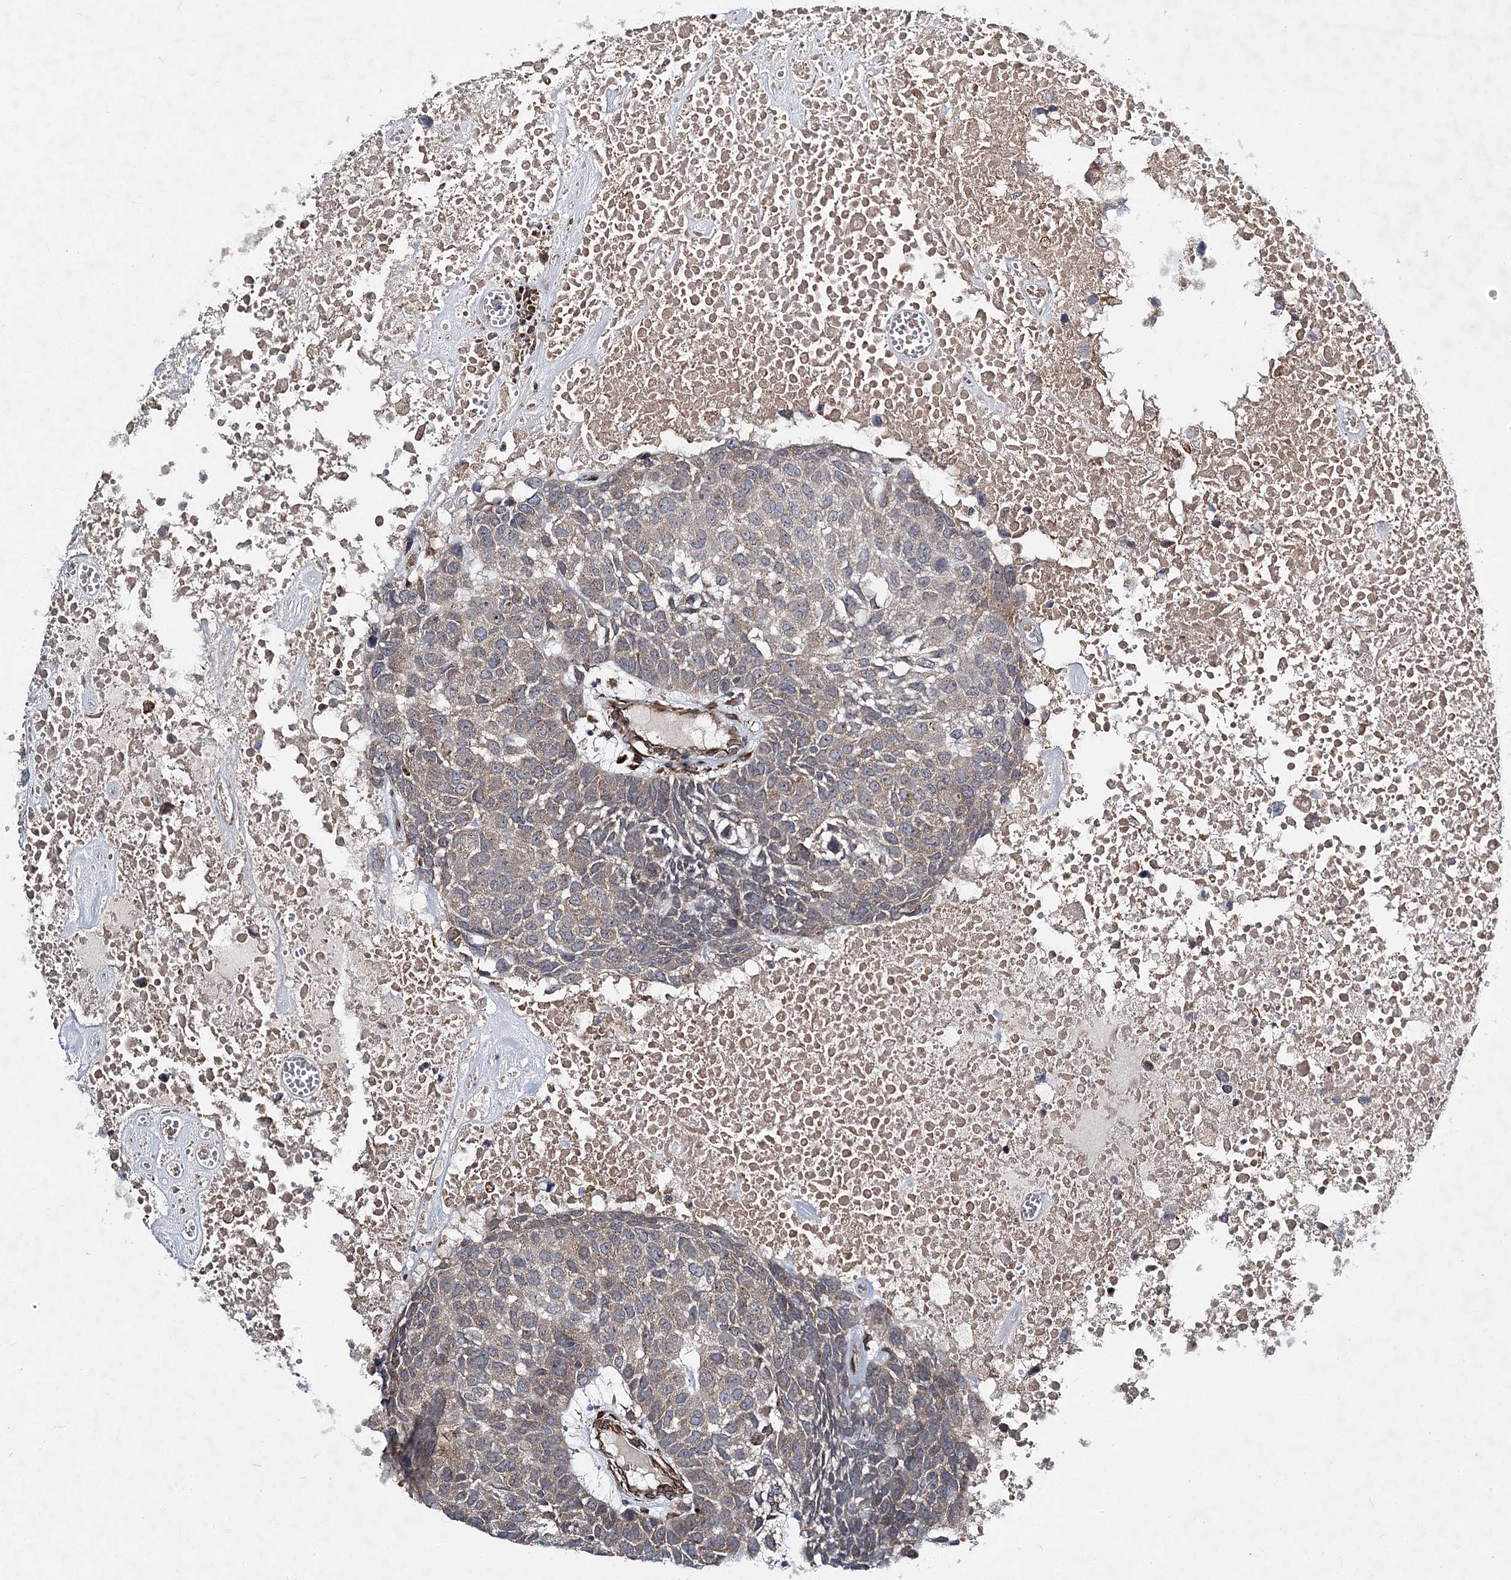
{"staining": {"intensity": "negative", "quantity": "none", "location": "none"}, "tissue": "head and neck cancer", "cell_type": "Tumor cells", "image_type": "cancer", "snomed": [{"axis": "morphology", "description": "Squamous cell carcinoma, NOS"}, {"axis": "topography", "description": "Head-Neck"}], "caption": "An immunohistochemistry (IHC) image of head and neck cancer is shown. There is no staining in tumor cells of head and neck cancer. (DAB immunohistochemistry (IHC), high magnification).", "gene": "NBAS", "patient": {"sex": "male", "age": 66}}